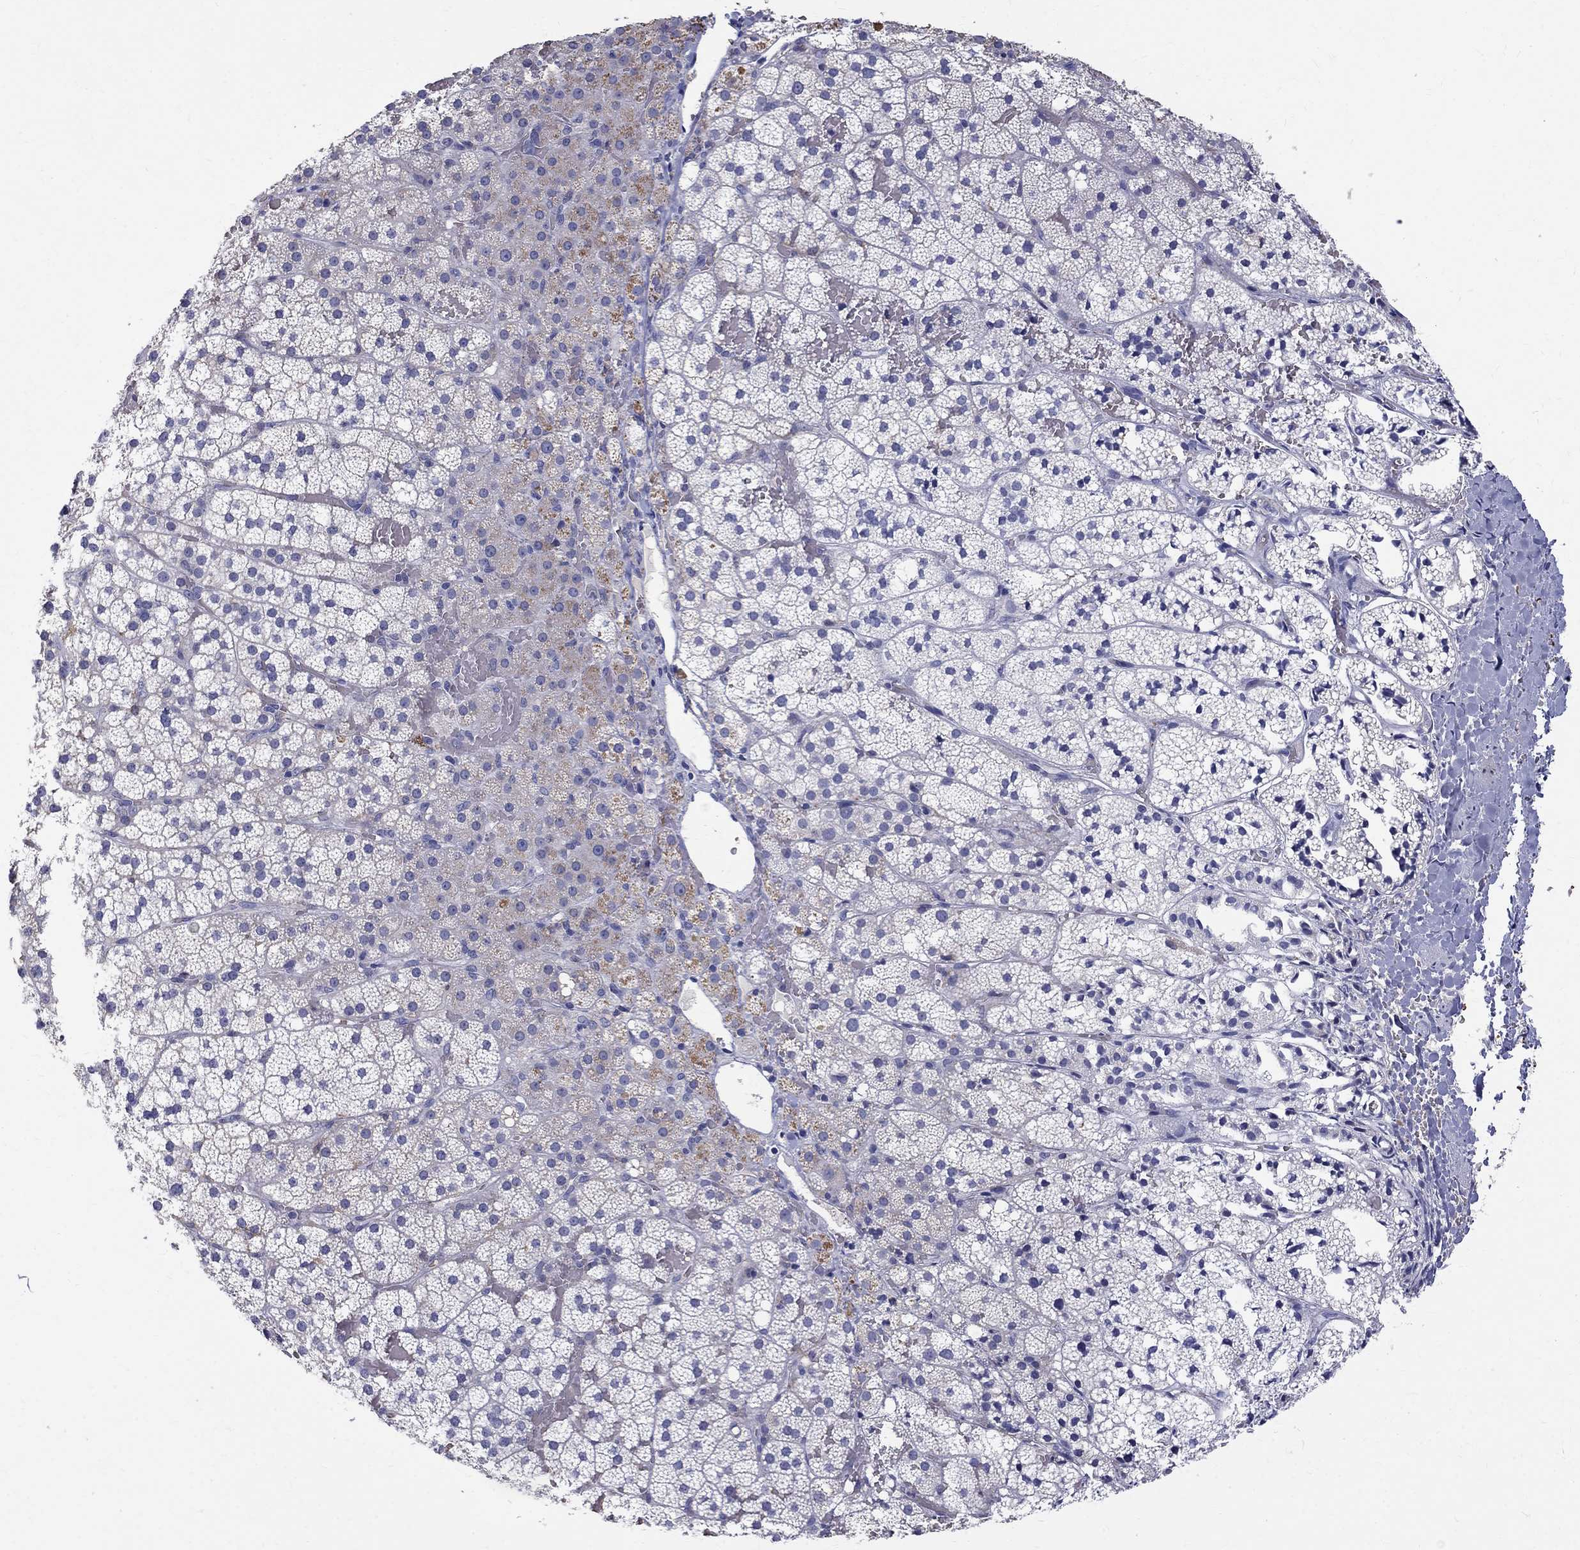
{"staining": {"intensity": "strong", "quantity": "<25%", "location": "cytoplasmic/membranous"}, "tissue": "adrenal gland", "cell_type": "Glandular cells", "image_type": "normal", "snomed": [{"axis": "morphology", "description": "Normal tissue, NOS"}, {"axis": "topography", "description": "Adrenal gland"}], "caption": "The histopathology image shows staining of unremarkable adrenal gland, revealing strong cytoplasmic/membranous protein expression (brown color) within glandular cells.", "gene": "AGER", "patient": {"sex": "male", "age": 53}}